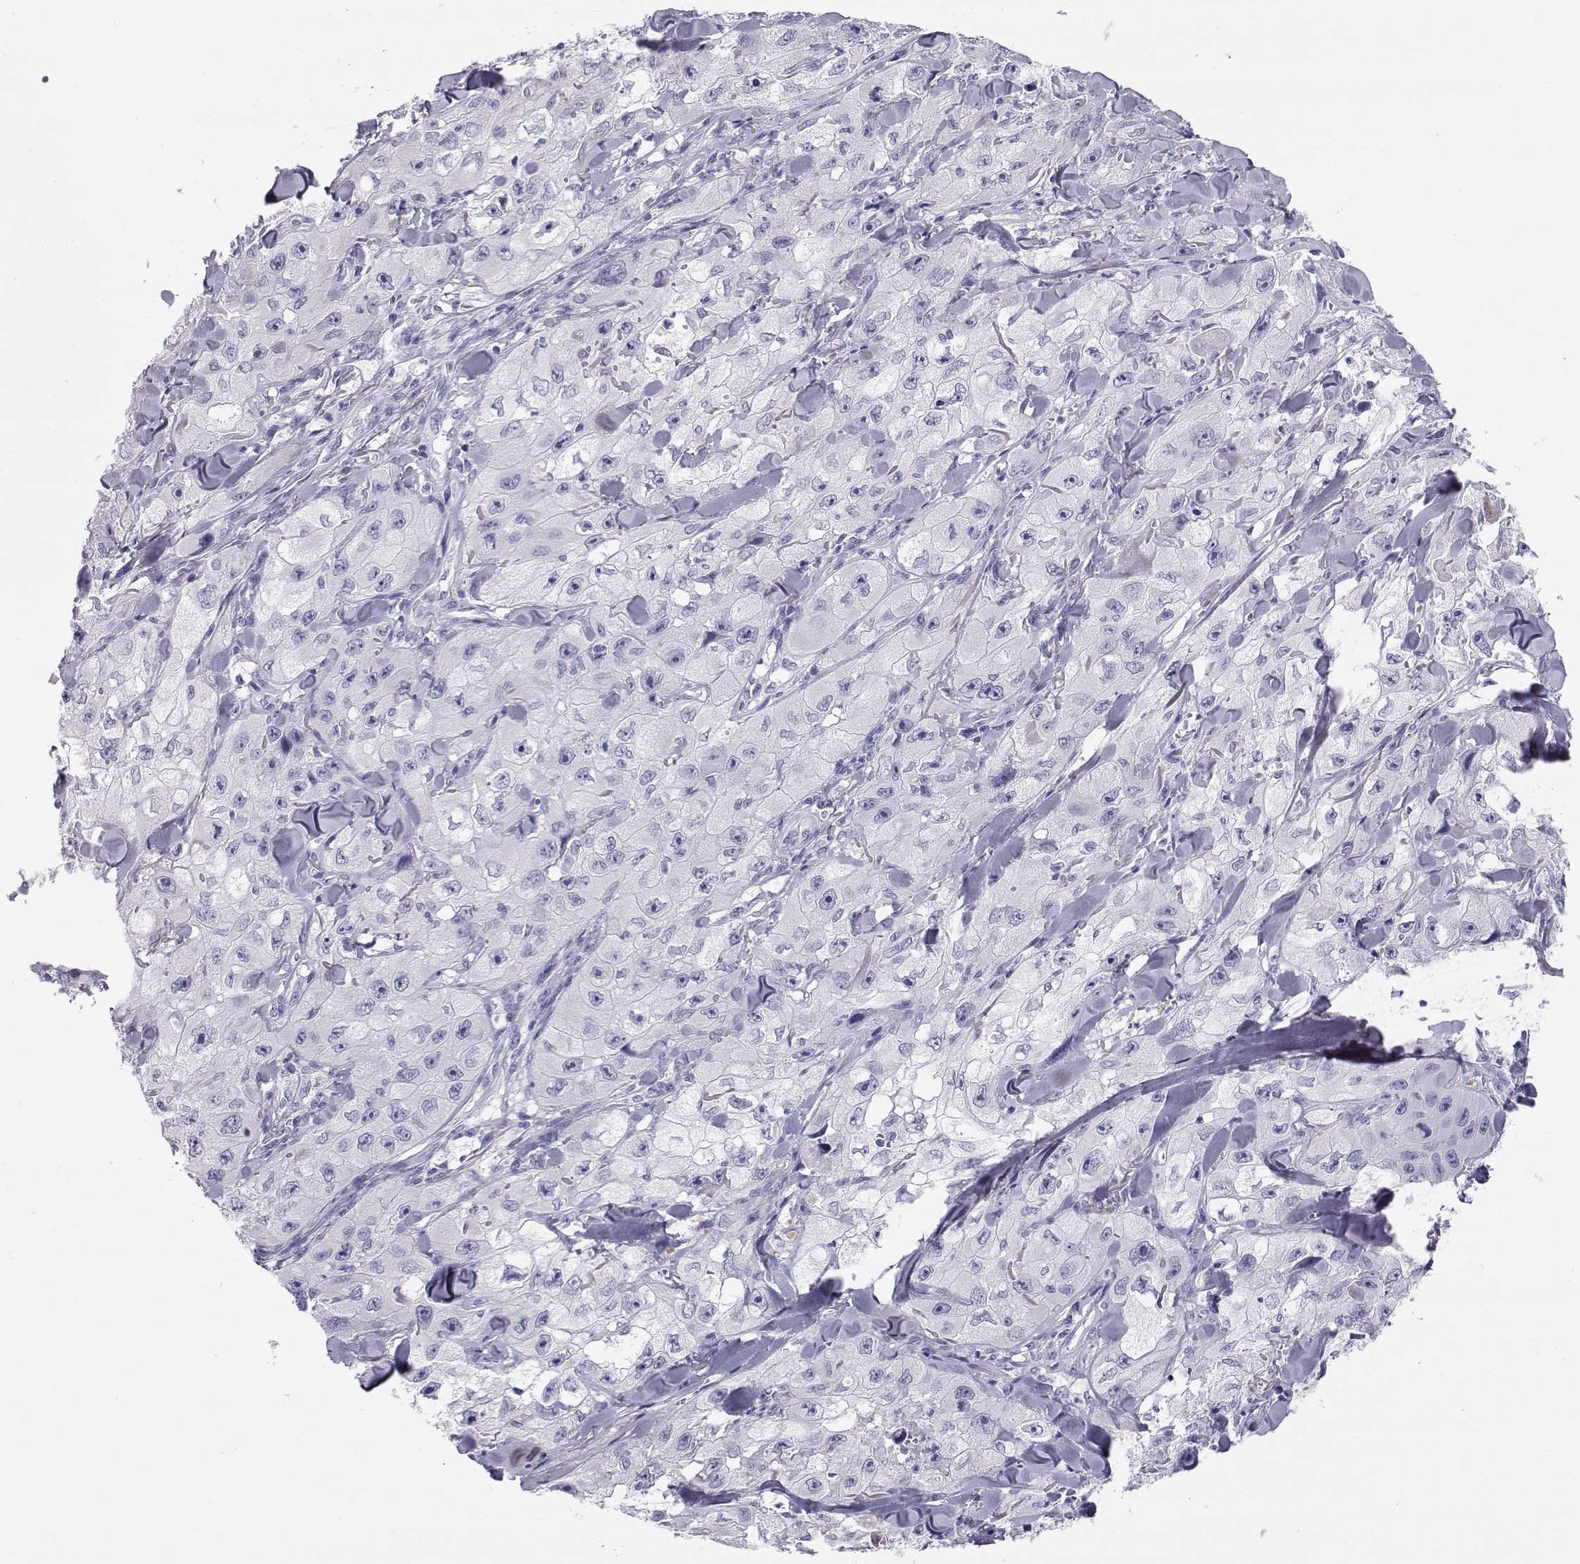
{"staining": {"intensity": "negative", "quantity": "none", "location": "none"}, "tissue": "skin cancer", "cell_type": "Tumor cells", "image_type": "cancer", "snomed": [{"axis": "morphology", "description": "Squamous cell carcinoma, NOS"}, {"axis": "topography", "description": "Skin"}, {"axis": "topography", "description": "Subcutis"}], "caption": "Human skin cancer (squamous cell carcinoma) stained for a protein using immunohistochemistry displays no staining in tumor cells.", "gene": "RNASE12", "patient": {"sex": "male", "age": 73}}